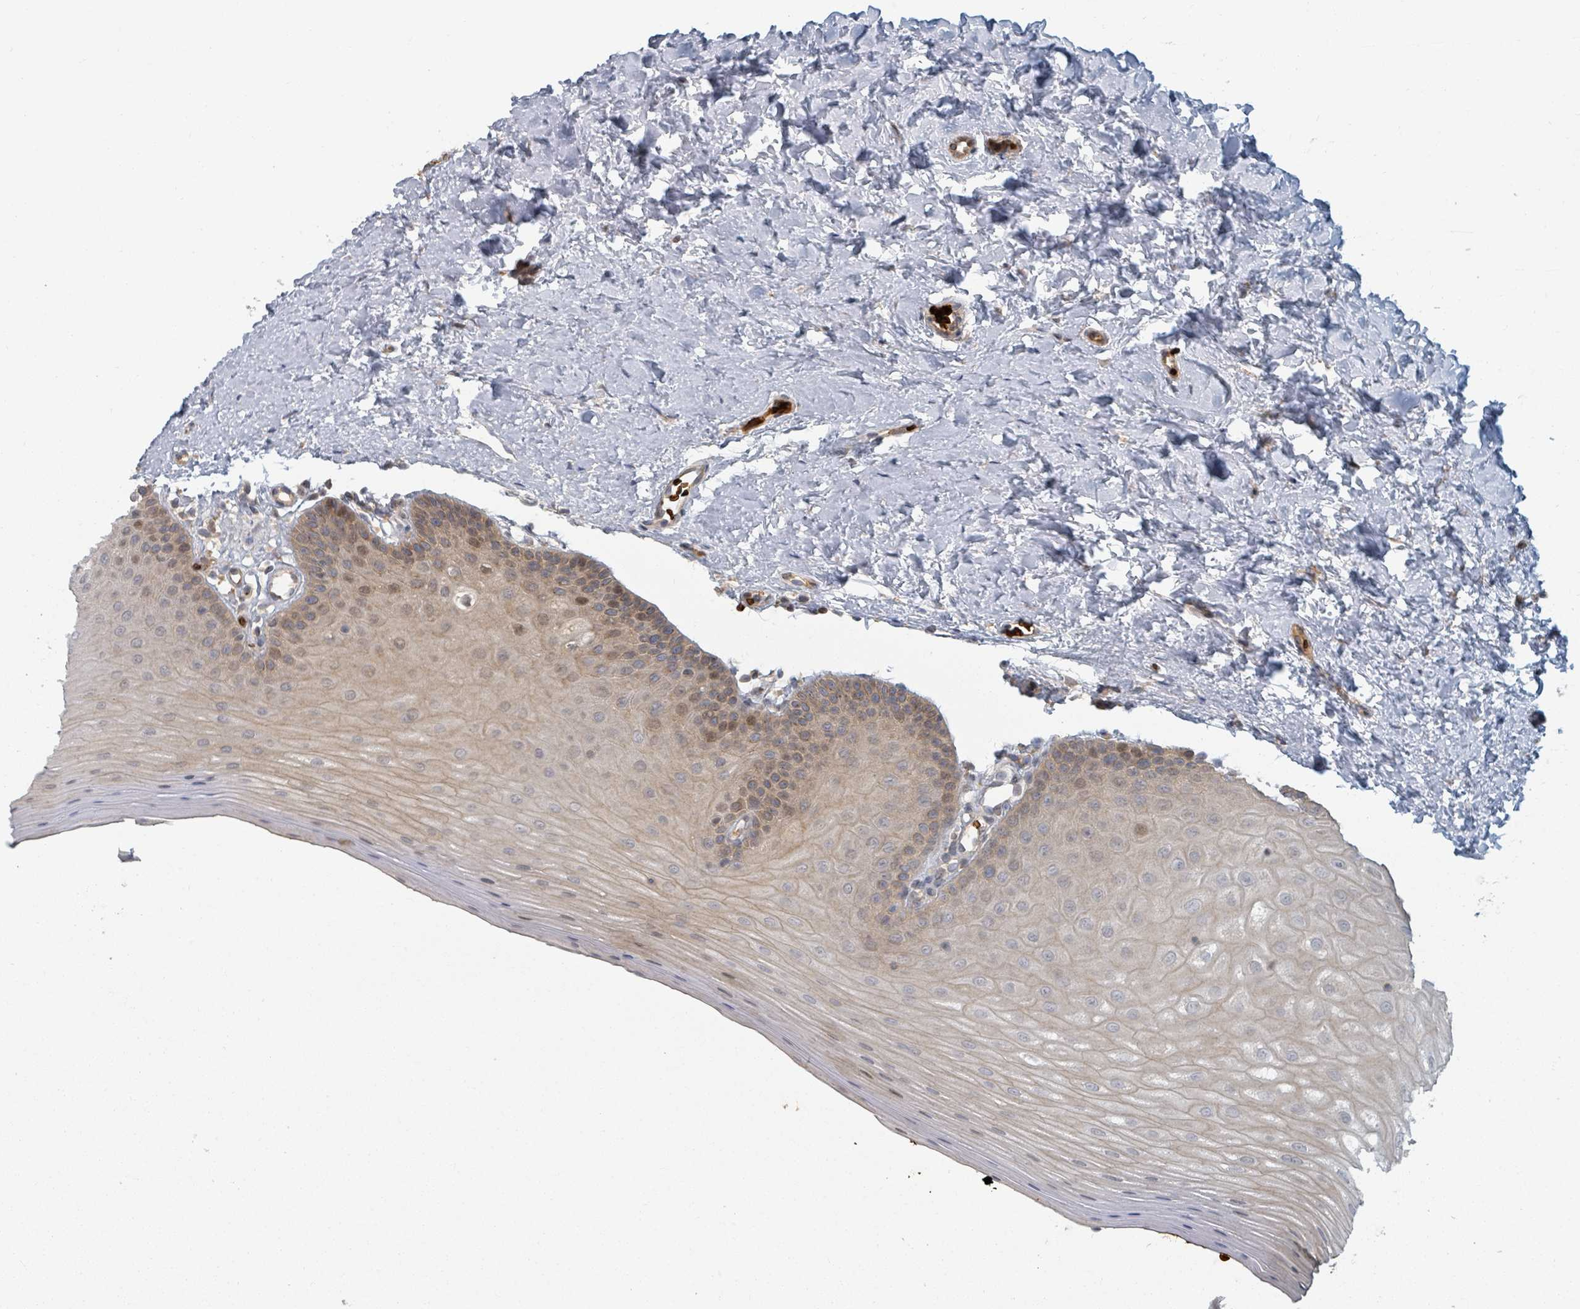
{"staining": {"intensity": "moderate", "quantity": "25%-75%", "location": "cytoplasmic/membranous"}, "tissue": "oral mucosa", "cell_type": "Squamous epithelial cells", "image_type": "normal", "snomed": [{"axis": "morphology", "description": "Normal tissue, NOS"}, {"axis": "topography", "description": "Oral tissue"}], "caption": "A brown stain highlights moderate cytoplasmic/membranous positivity of a protein in squamous epithelial cells of unremarkable human oral mucosa. Immunohistochemistry (ihc) stains the protein in brown and the nuclei are stained blue.", "gene": "TRPC4AP", "patient": {"sex": "female", "age": 67}}